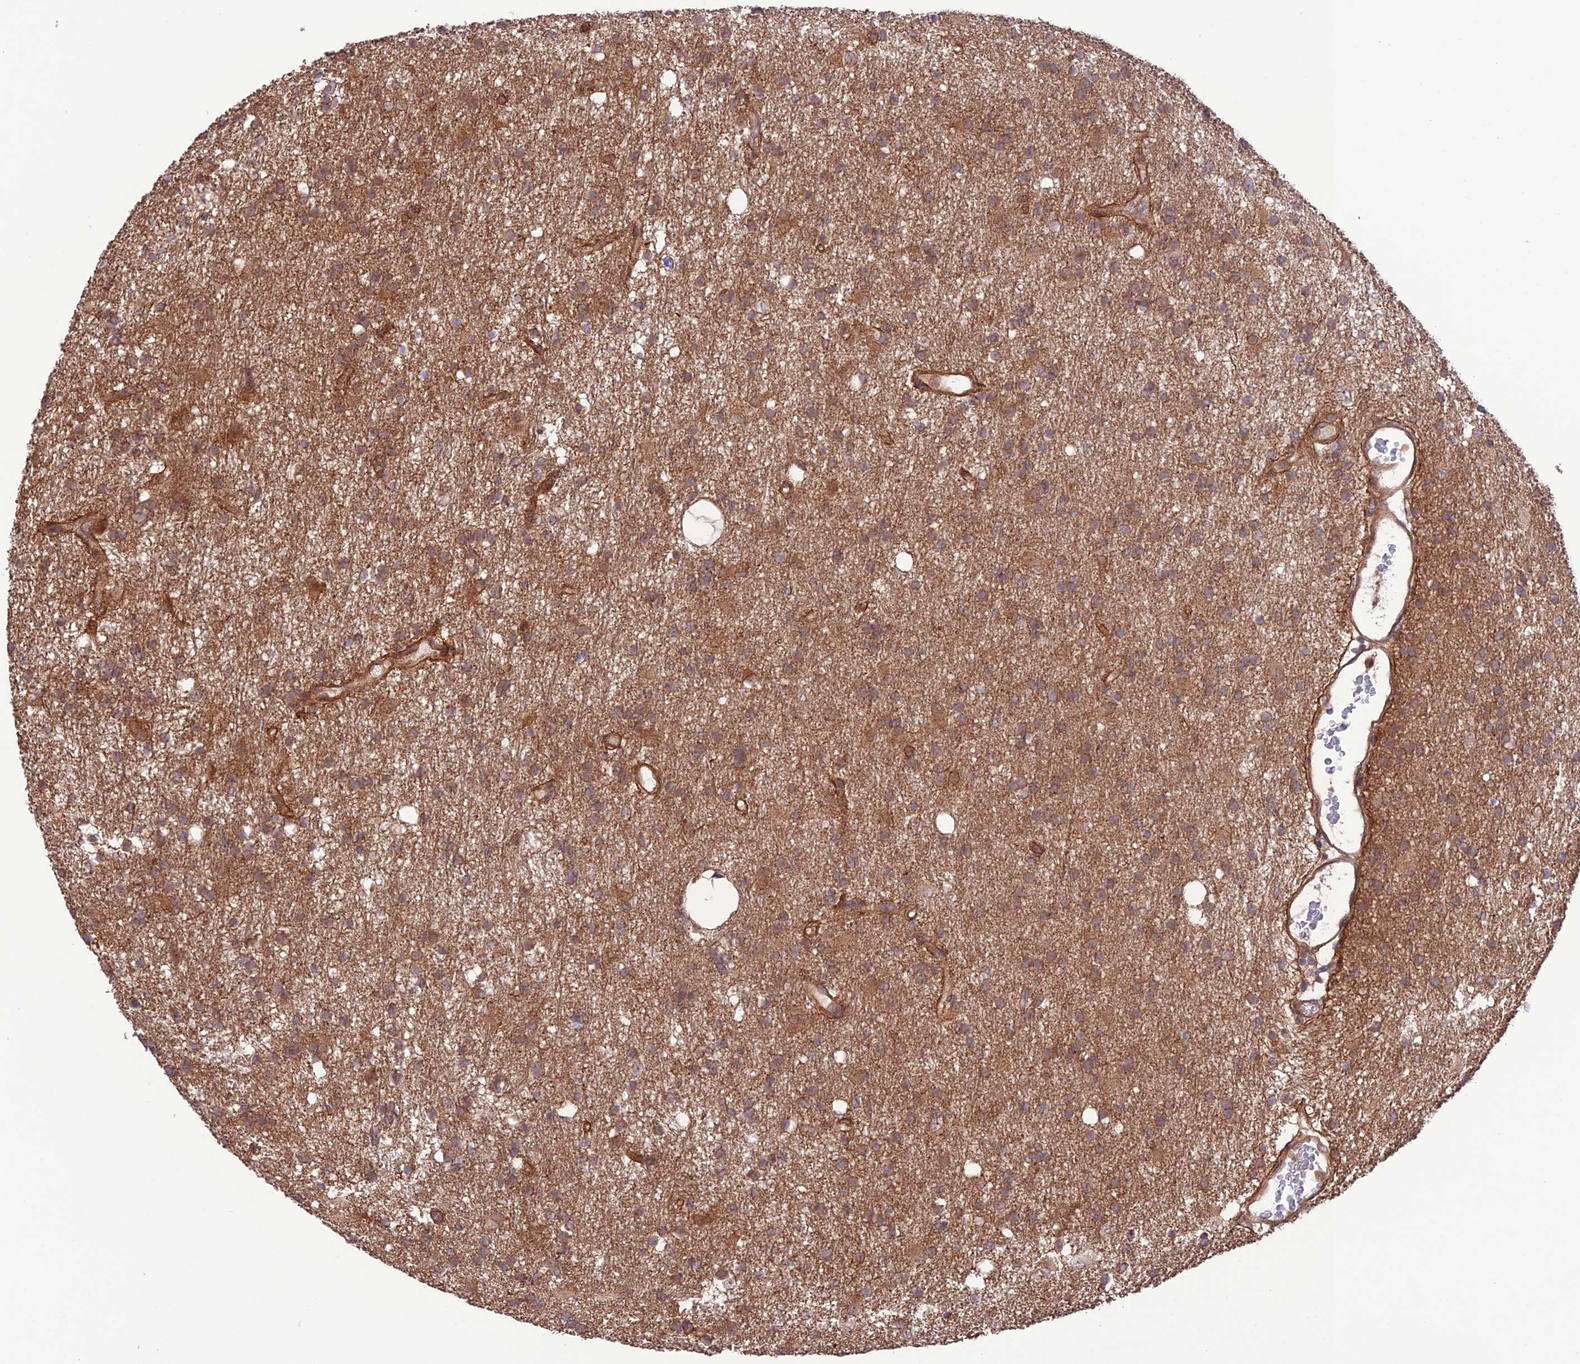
{"staining": {"intensity": "moderate", "quantity": ">75%", "location": "cytoplasmic/membranous"}, "tissue": "glioma", "cell_type": "Tumor cells", "image_type": "cancer", "snomed": [{"axis": "morphology", "description": "Glioma, malignant, High grade"}, {"axis": "topography", "description": "Brain"}], "caption": "Immunohistochemistry photomicrograph of neoplastic tissue: glioma stained using IHC shows medium levels of moderate protein expression localized specifically in the cytoplasmic/membranous of tumor cells, appearing as a cytoplasmic/membranous brown color.", "gene": "FCHSD1", "patient": {"sex": "male", "age": 77}}